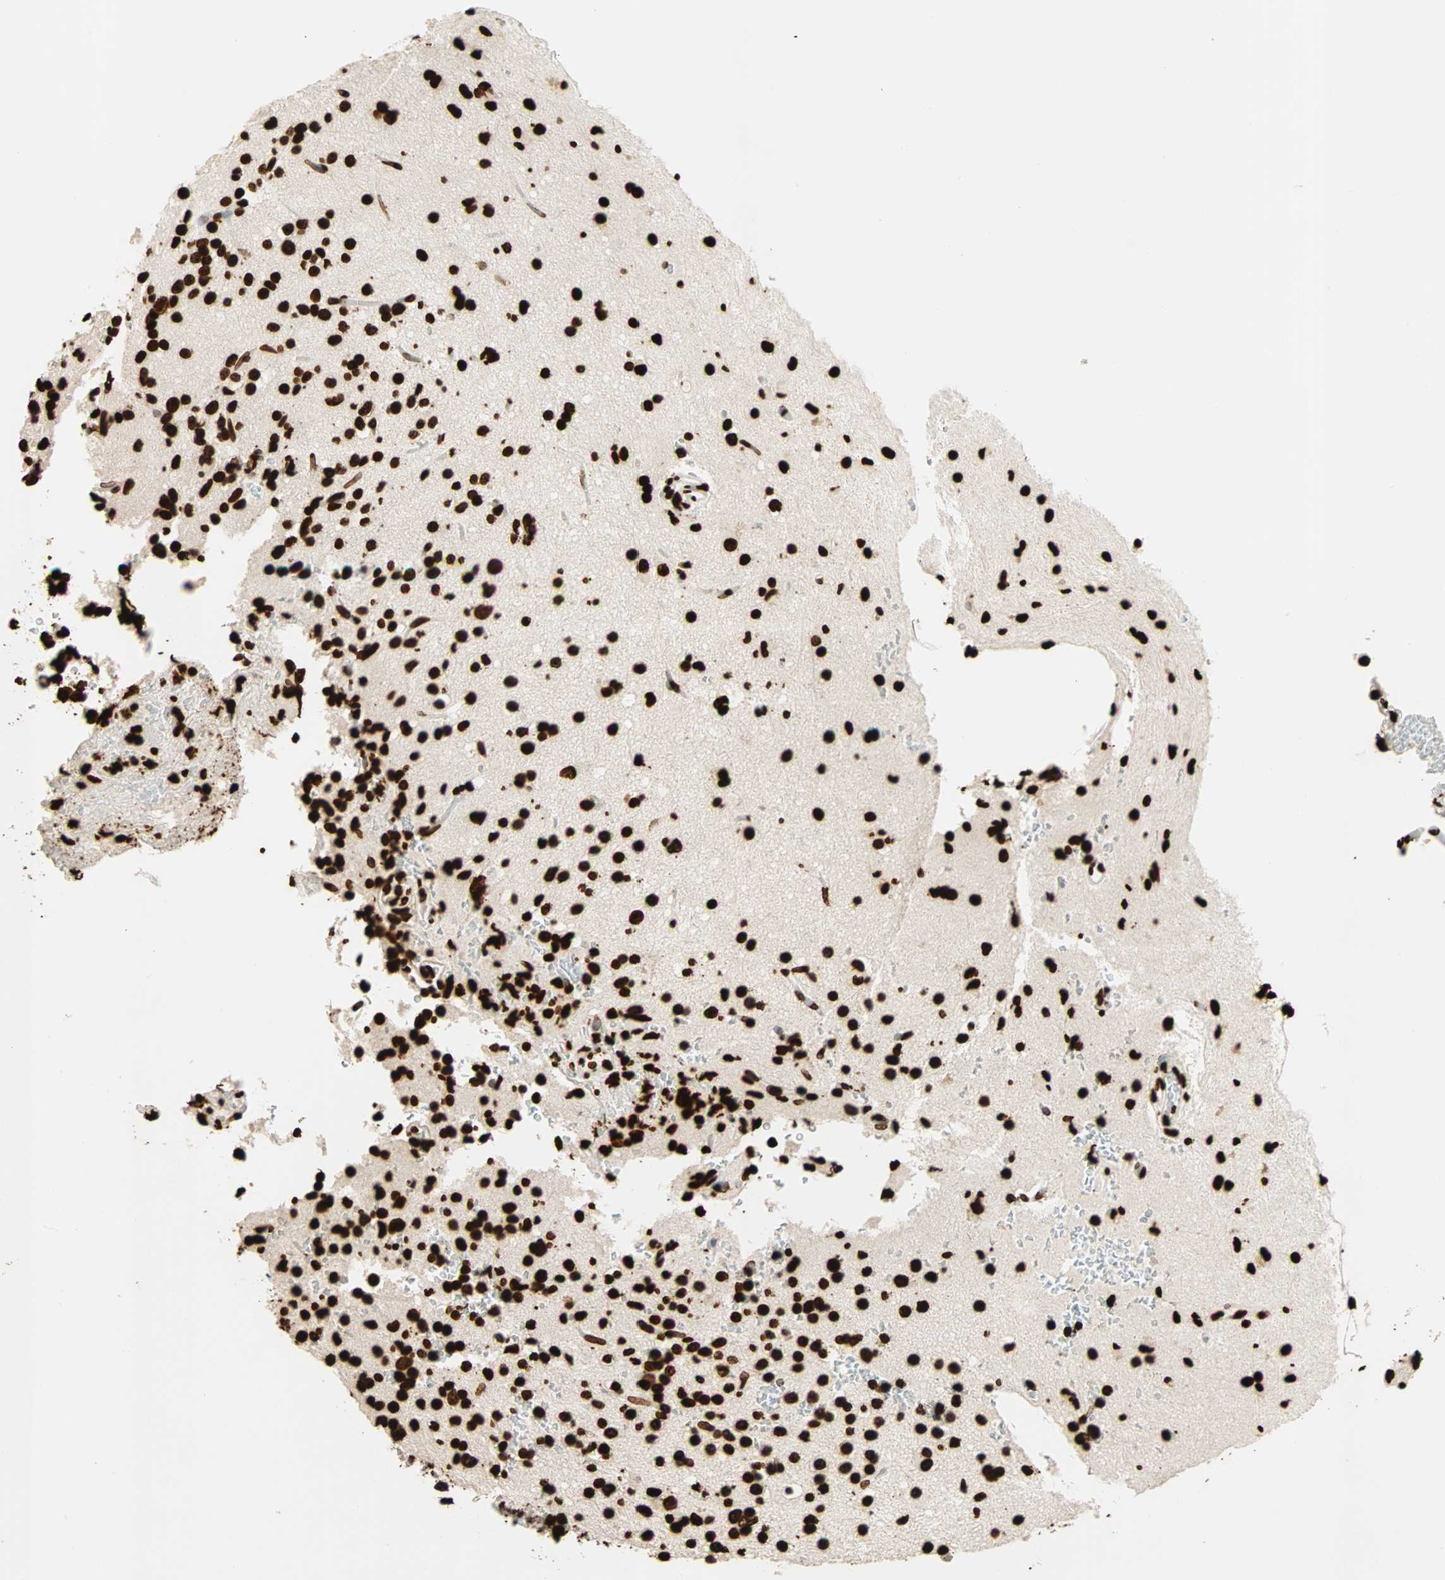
{"staining": {"intensity": "strong", "quantity": ">75%", "location": "nuclear"}, "tissue": "glioma", "cell_type": "Tumor cells", "image_type": "cancer", "snomed": [{"axis": "morphology", "description": "Glioma, malignant, High grade"}, {"axis": "topography", "description": "Brain"}], "caption": "Protein staining of glioma tissue demonstrates strong nuclear expression in about >75% of tumor cells. Nuclei are stained in blue.", "gene": "GLI2", "patient": {"sex": "male", "age": 47}}